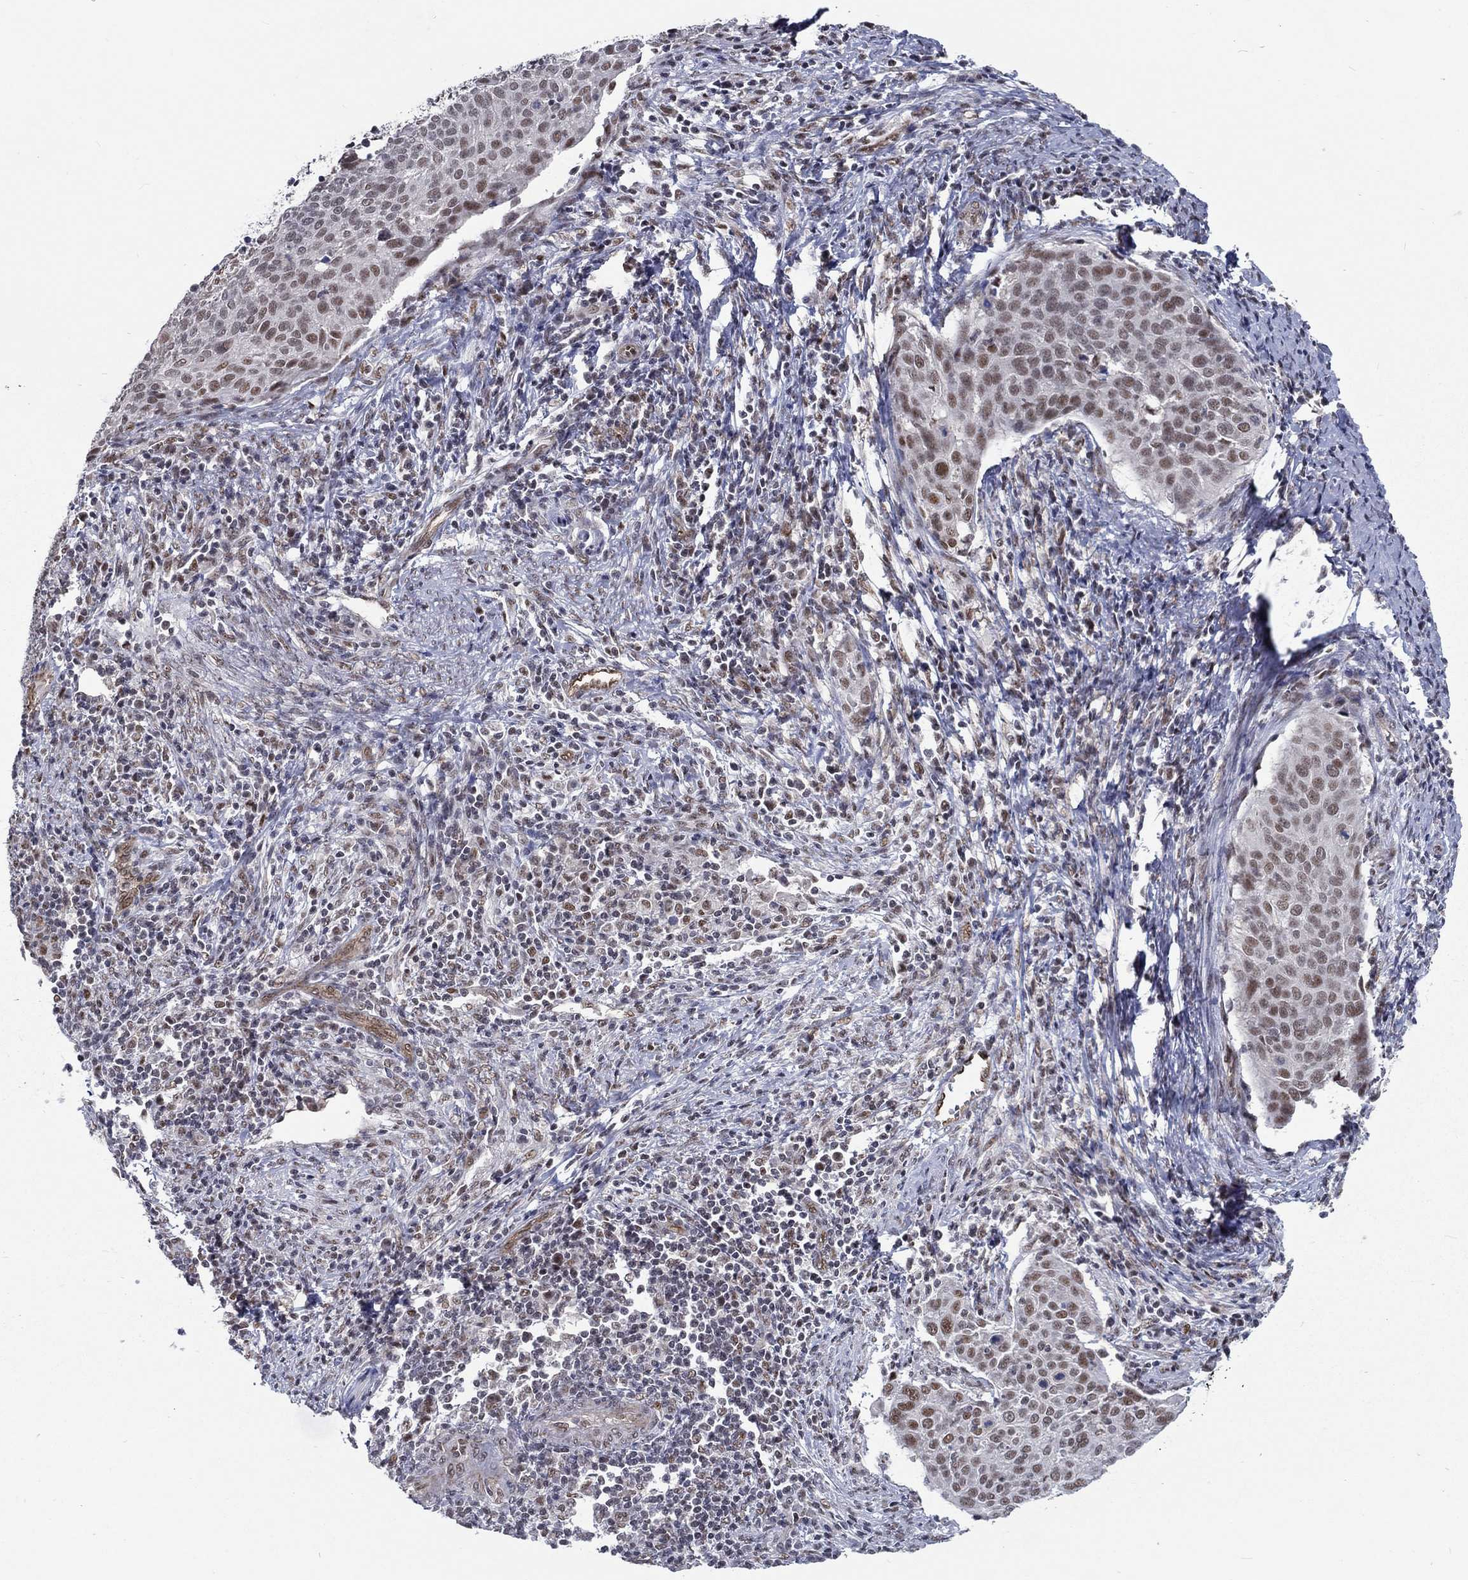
{"staining": {"intensity": "moderate", "quantity": "25%-75%", "location": "nuclear"}, "tissue": "cervical cancer", "cell_type": "Tumor cells", "image_type": "cancer", "snomed": [{"axis": "morphology", "description": "Squamous cell carcinoma, NOS"}, {"axis": "topography", "description": "Cervix"}], "caption": "Tumor cells display moderate nuclear positivity in approximately 25%-75% of cells in squamous cell carcinoma (cervical).", "gene": "ZBED1", "patient": {"sex": "female", "age": 39}}